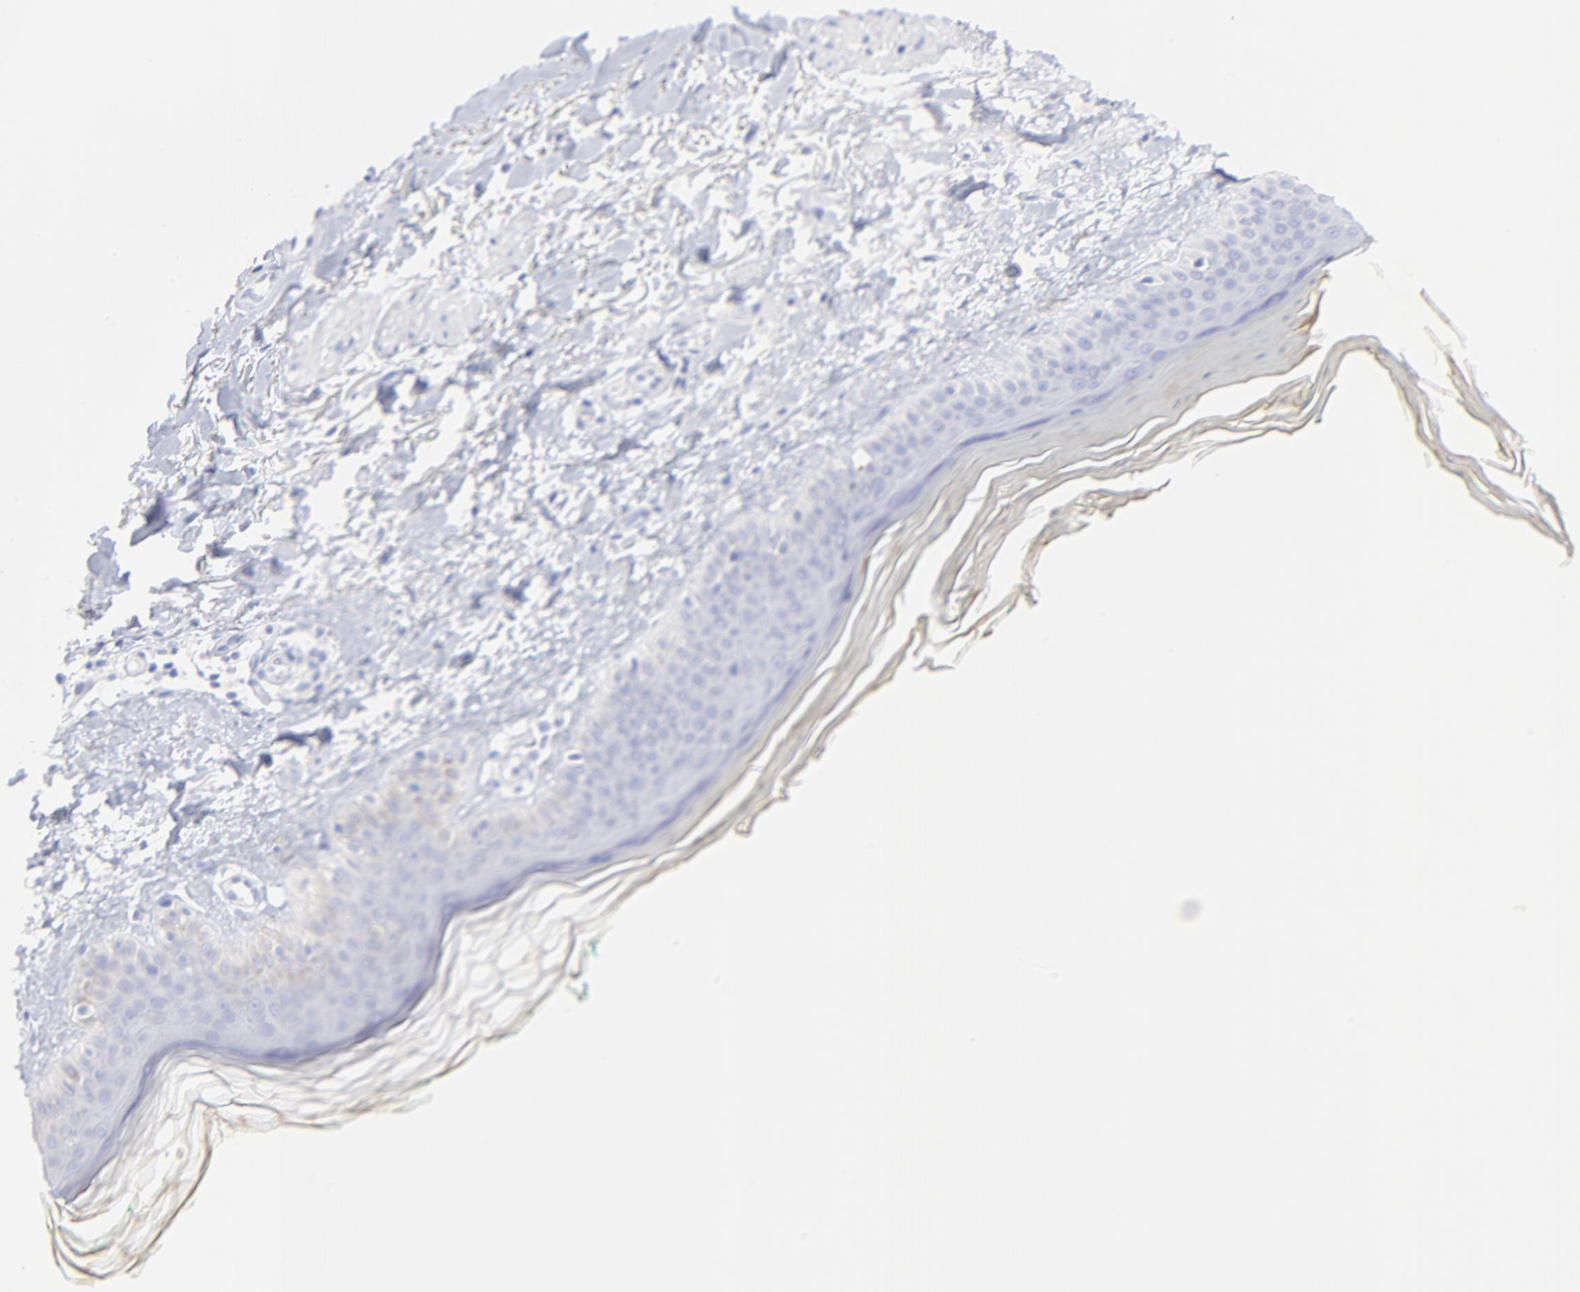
{"staining": {"intensity": "negative", "quantity": "none", "location": "none"}, "tissue": "skin", "cell_type": "Fibroblasts", "image_type": "normal", "snomed": [{"axis": "morphology", "description": "Normal tissue, NOS"}, {"axis": "topography", "description": "Skin"}], "caption": "A photomicrograph of human skin is negative for staining in fibroblasts. (DAB immunohistochemistry (IHC) with hematoxylin counter stain).", "gene": "S100A12", "patient": {"sex": "male", "age": 71}}